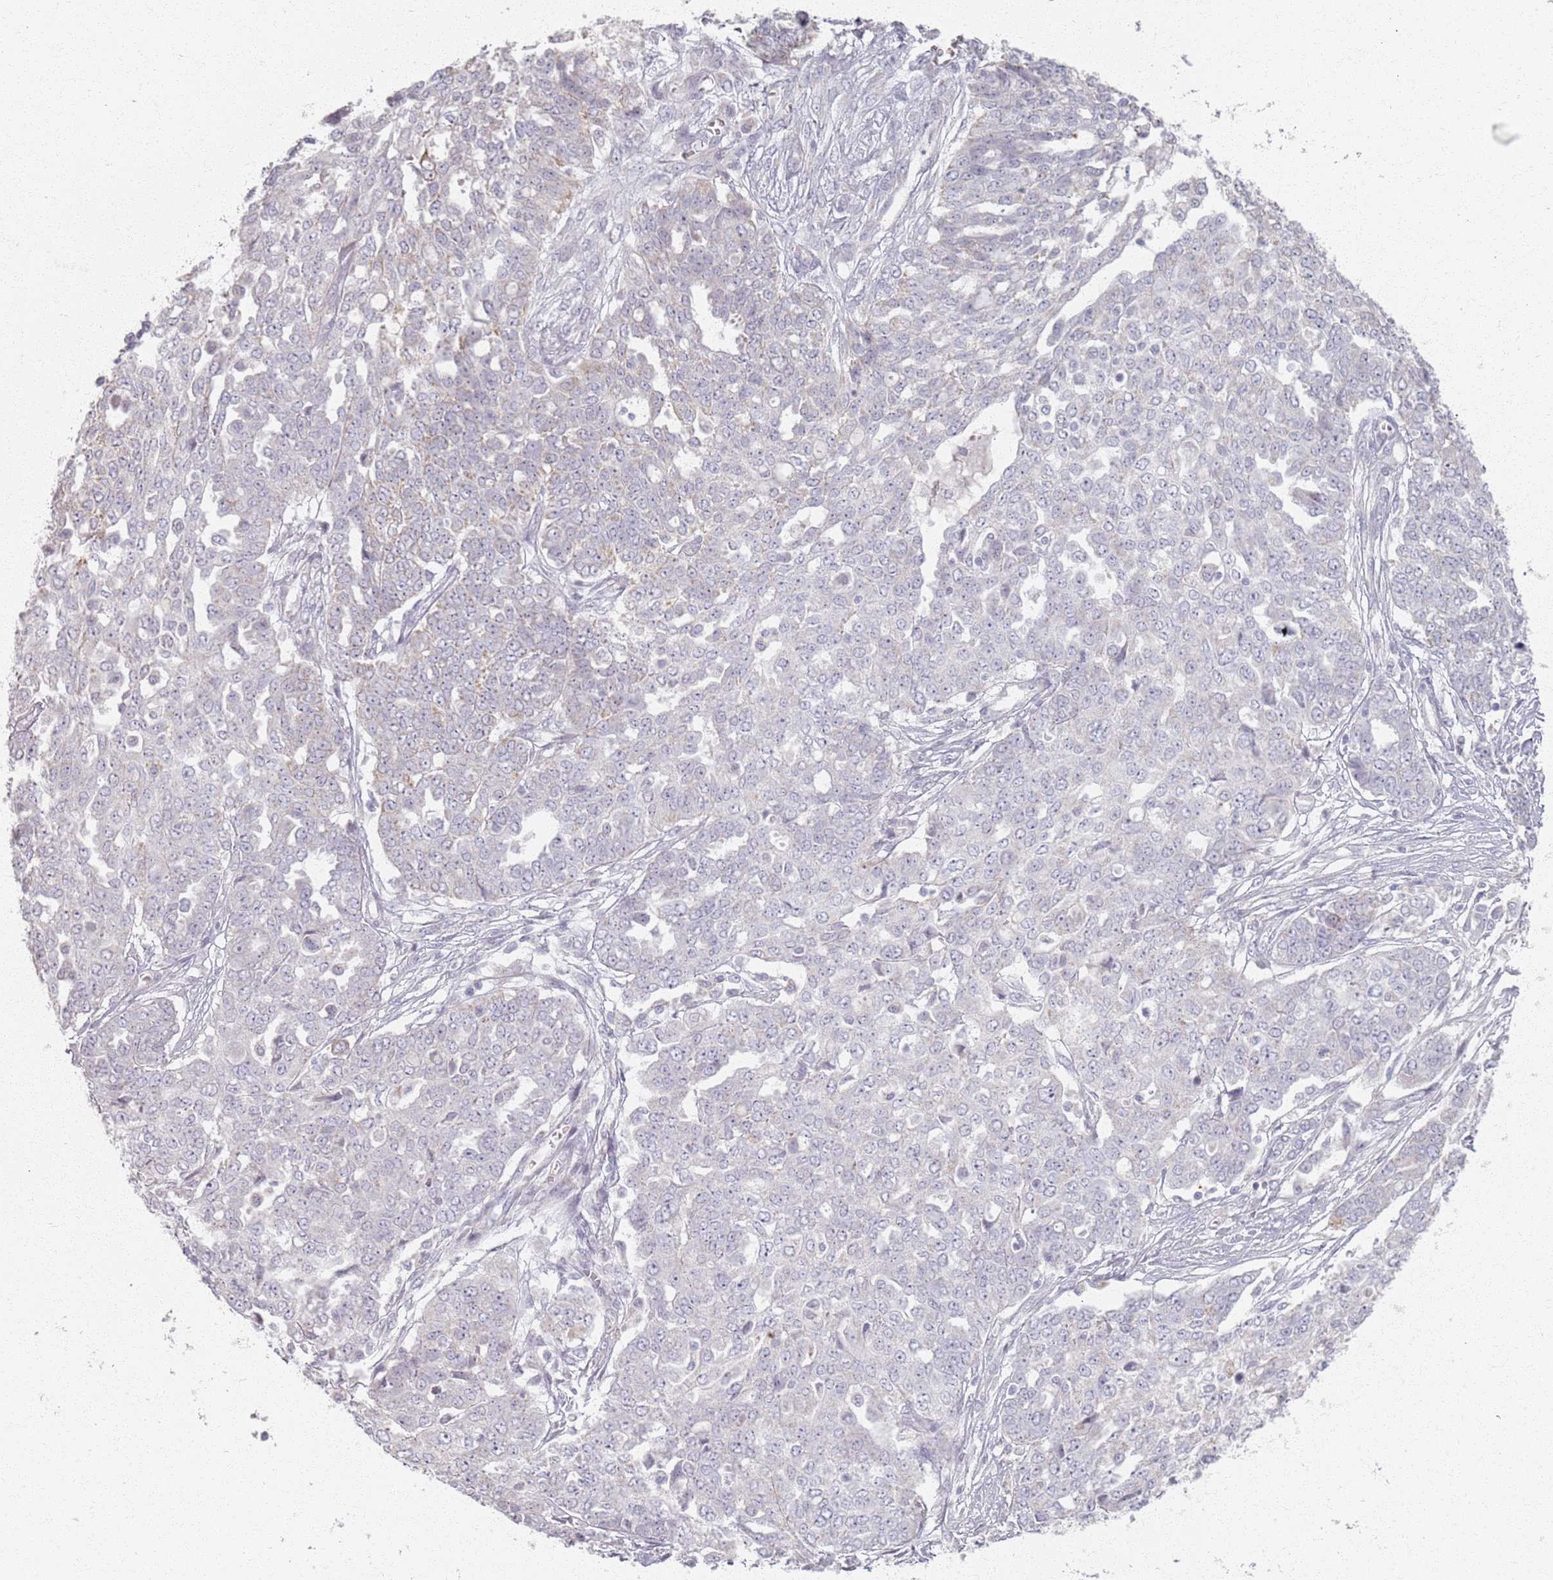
{"staining": {"intensity": "negative", "quantity": "none", "location": "none"}, "tissue": "ovarian cancer", "cell_type": "Tumor cells", "image_type": "cancer", "snomed": [{"axis": "morphology", "description": "Cystadenocarcinoma, serous, NOS"}, {"axis": "topography", "description": "Soft tissue"}, {"axis": "topography", "description": "Ovary"}], "caption": "High power microscopy histopathology image of an immunohistochemistry (IHC) micrograph of ovarian cancer, revealing no significant positivity in tumor cells.", "gene": "PKD2L2", "patient": {"sex": "female", "age": 57}}